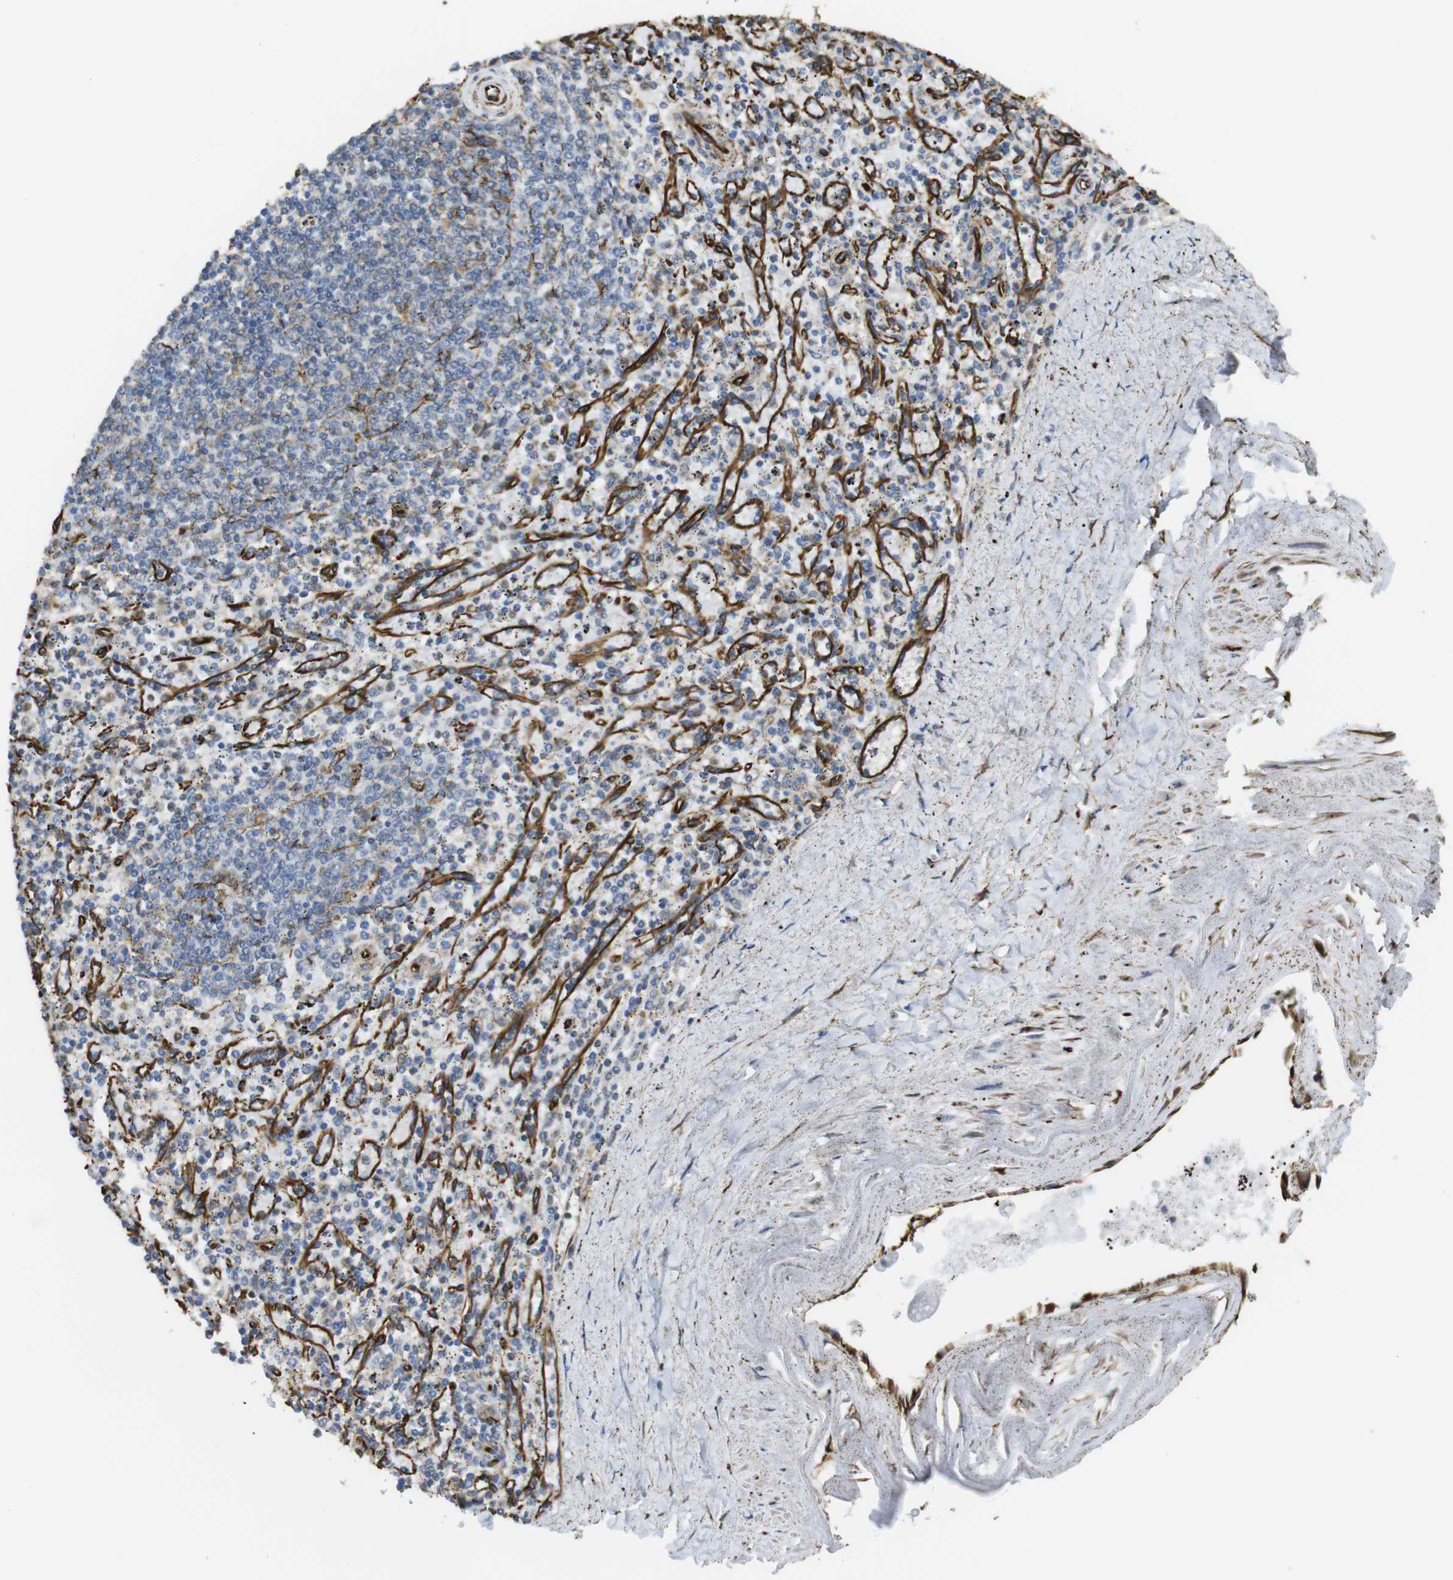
{"staining": {"intensity": "moderate", "quantity": "25%-75%", "location": "cytoplasmic/membranous"}, "tissue": "spleen", "cell_type": "Cells in red pulp", "image_type": "normal", "snomed": [{"axis": "morphology", "description": "Normal tissue, NOS"}, {"axis": "topography", "description": "Spleen"}], "caption": "Immunohistochemical staining of normal spleen reveals medium levels of moderate cytoplasmic/membranous expression in approximately 25%-75% of cells in red pulp.", "gene": "RALGPS1", "patient": {"sex": "male", "age": 72}}